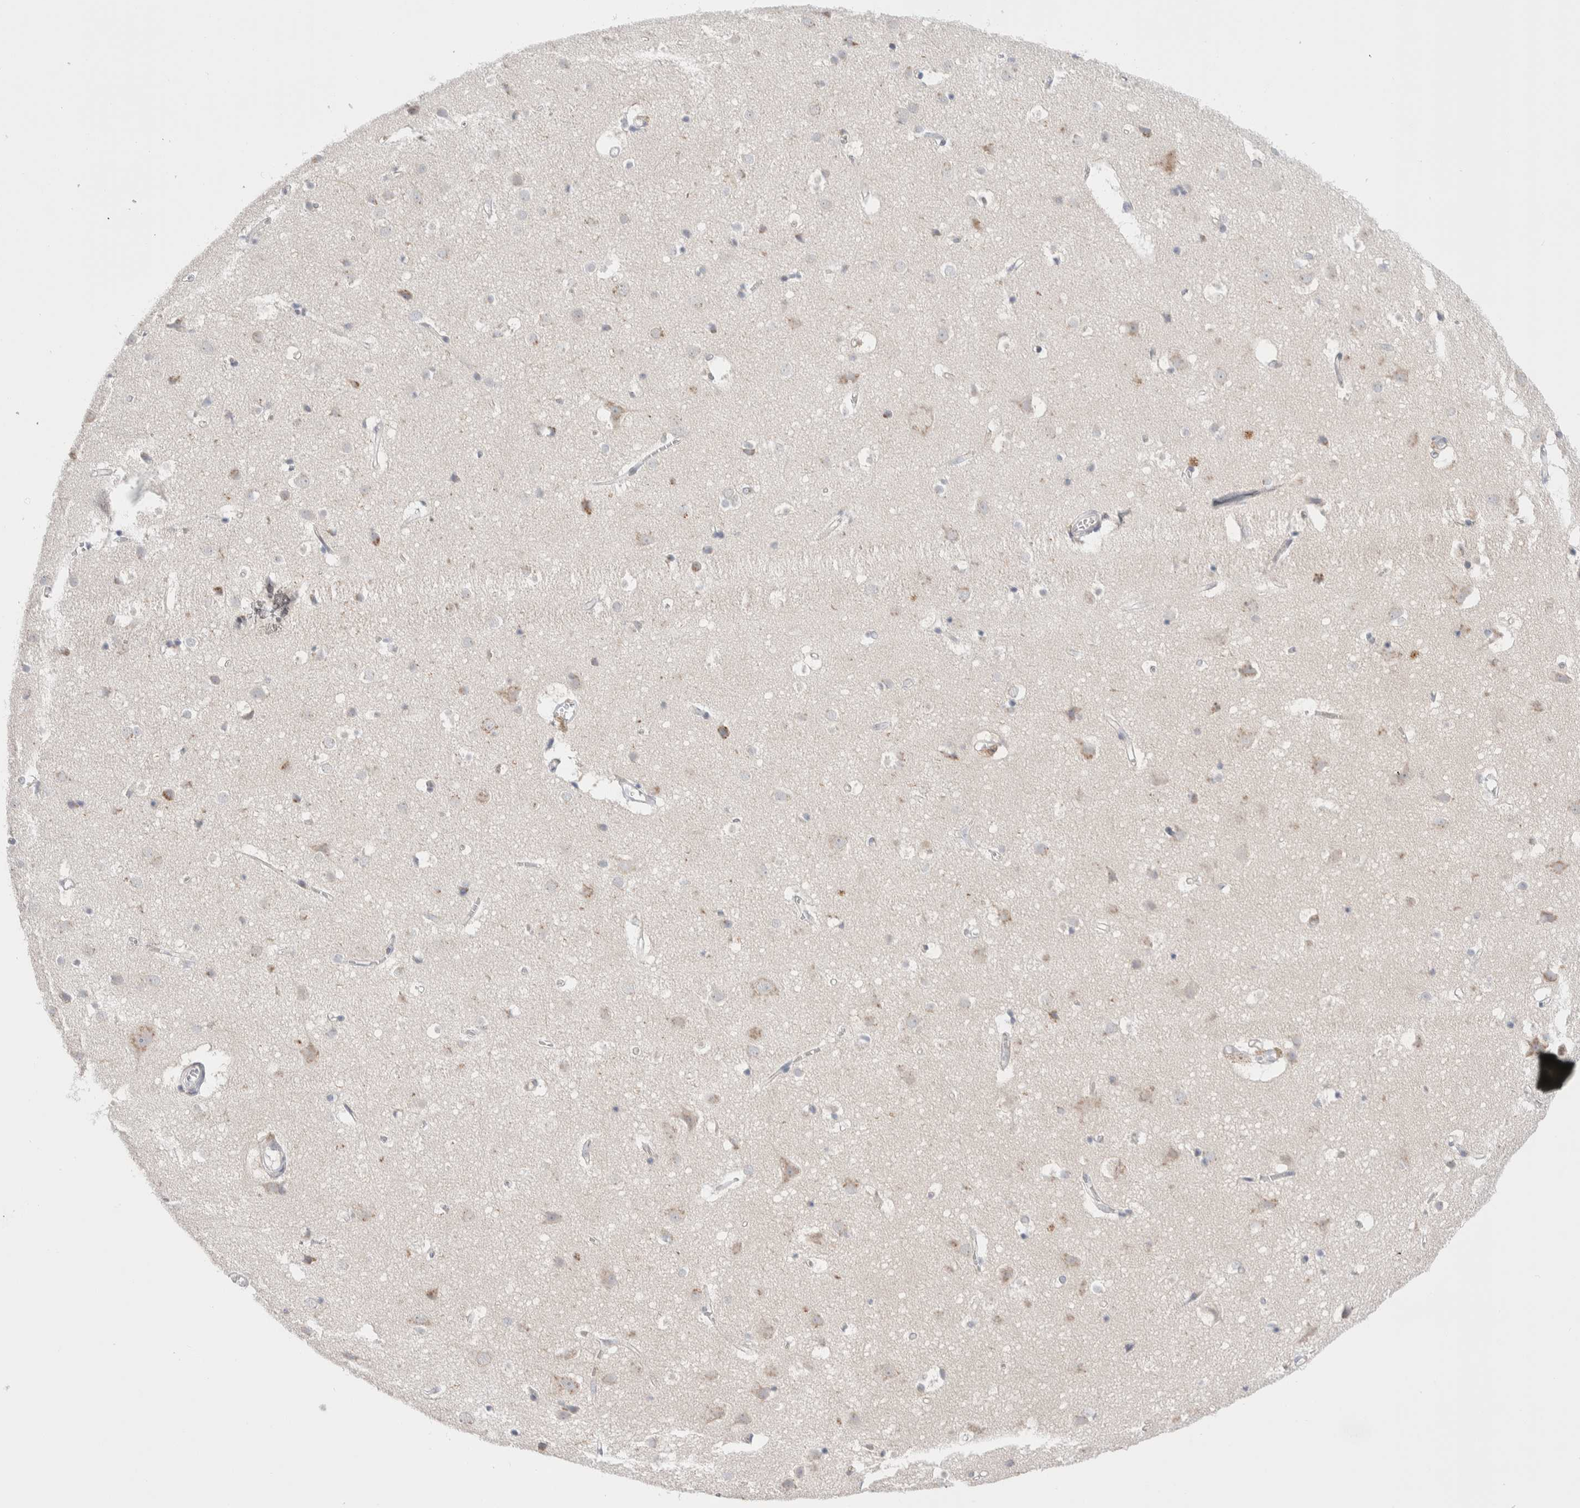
{"staining": {"intensity": "negative", "quantity": "none", "location": "none"}, "tissue": "cerebral cortex", "cell_type": "Endothelial cells", "image_type": "normal", "snomed": [{"axis": "morphology", "description": "Normal tissue, NOS"}, {"axis": "topography", "description": "Cerebral cortex"}], "caption": "A photomicrograph of cerebral cortex stained for a protein reveals no brown staining in endothelial cells.", "gene": "C1orf112", "patient": {"sex": "male", "age": 54}}